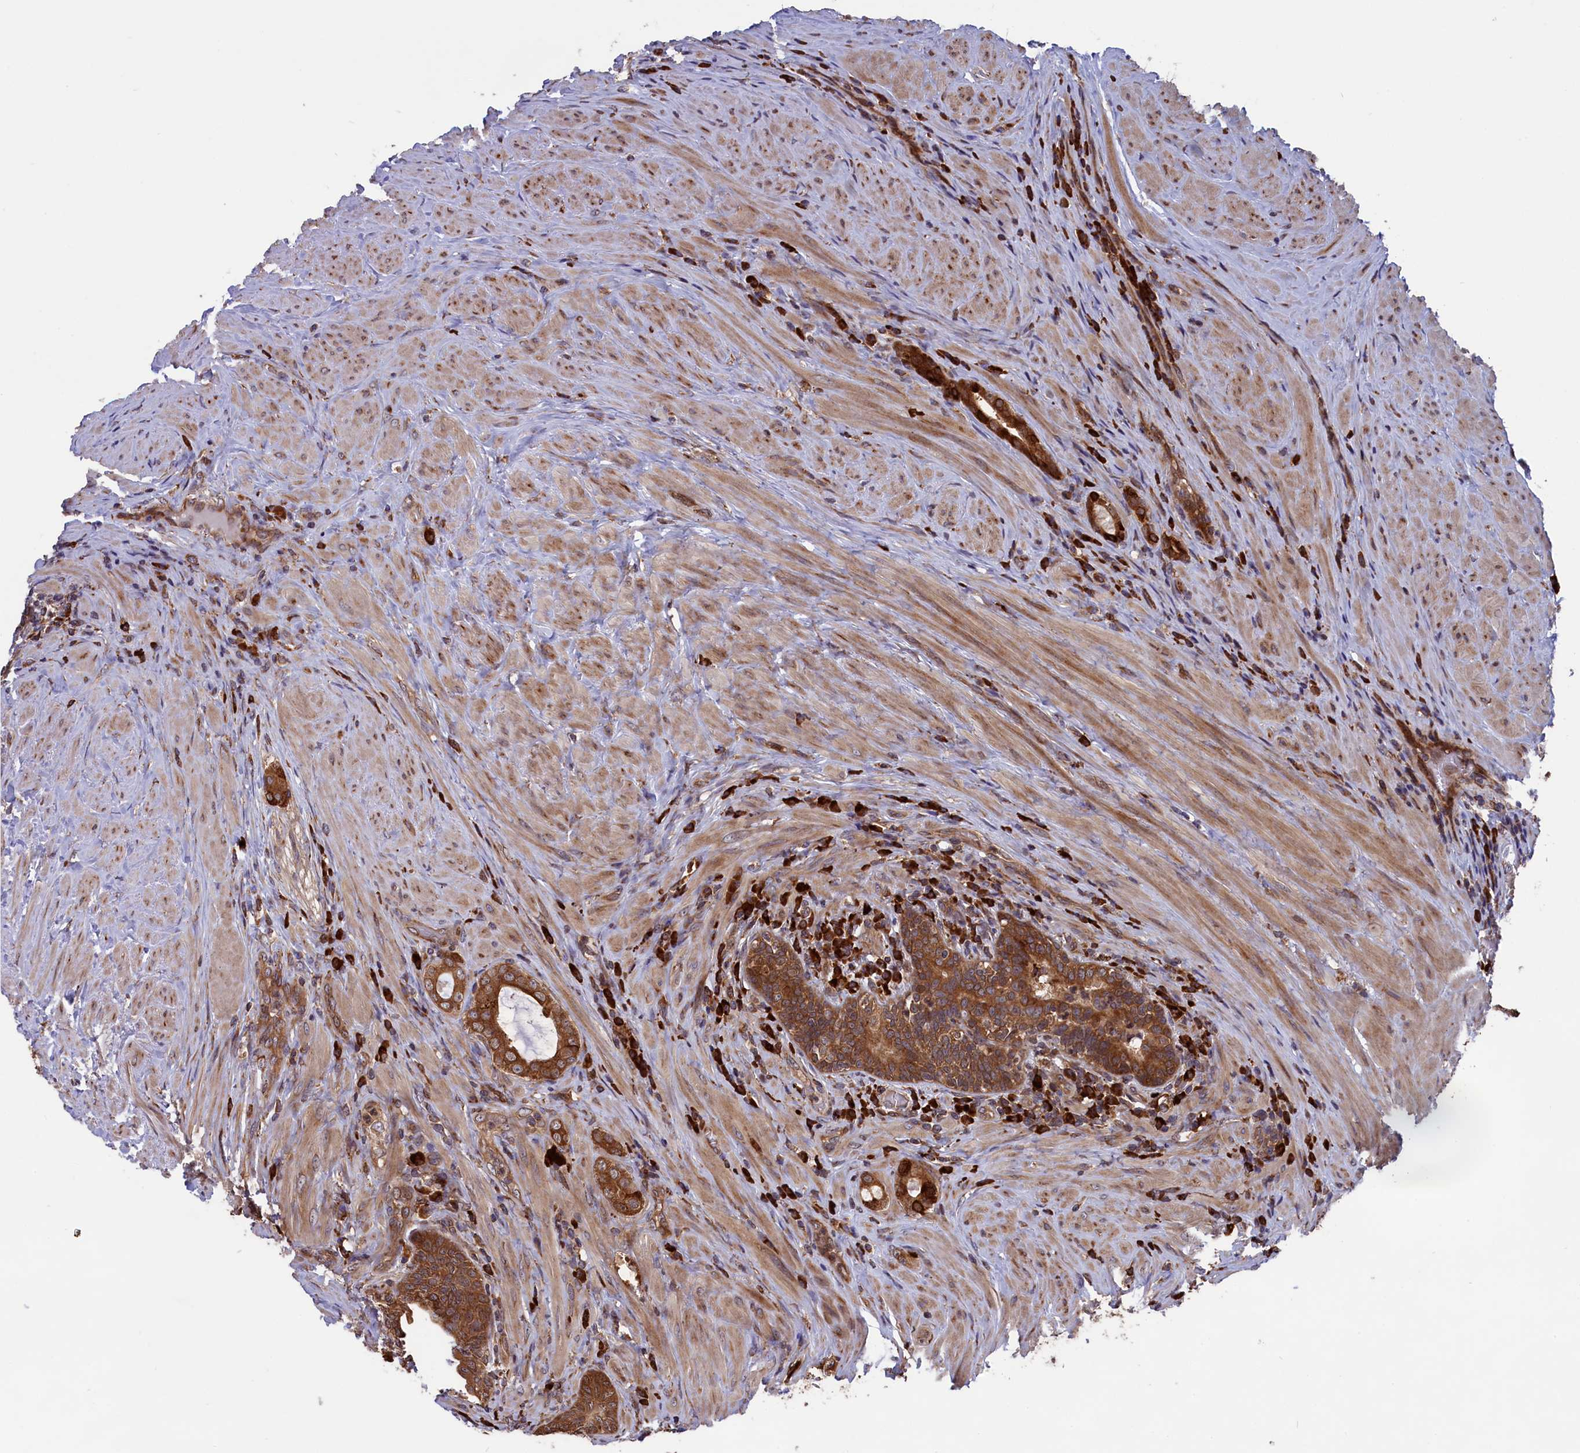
{"staining": {"intensity": "moderate", "quantity": ">75%", "location": "cytoplasmic/membranous"}, "tissue": "prostate cancer", "cell_type": "Tumor cells", "image_type": "cancer", "snomed": [{"axis": "morphology", "description": "Adenocarcinoma, Low grade"}, {"axis": "topography", "description": "Prostate"}], "caption": "A brown stain shows moderate cytoplasmic/membranous expression of a protein in prostate cancer (low-grade adenocarcinoma) tumor cells.", "gene": "PLA2G4C", "patient": {"sex": "male", "age": 68}}